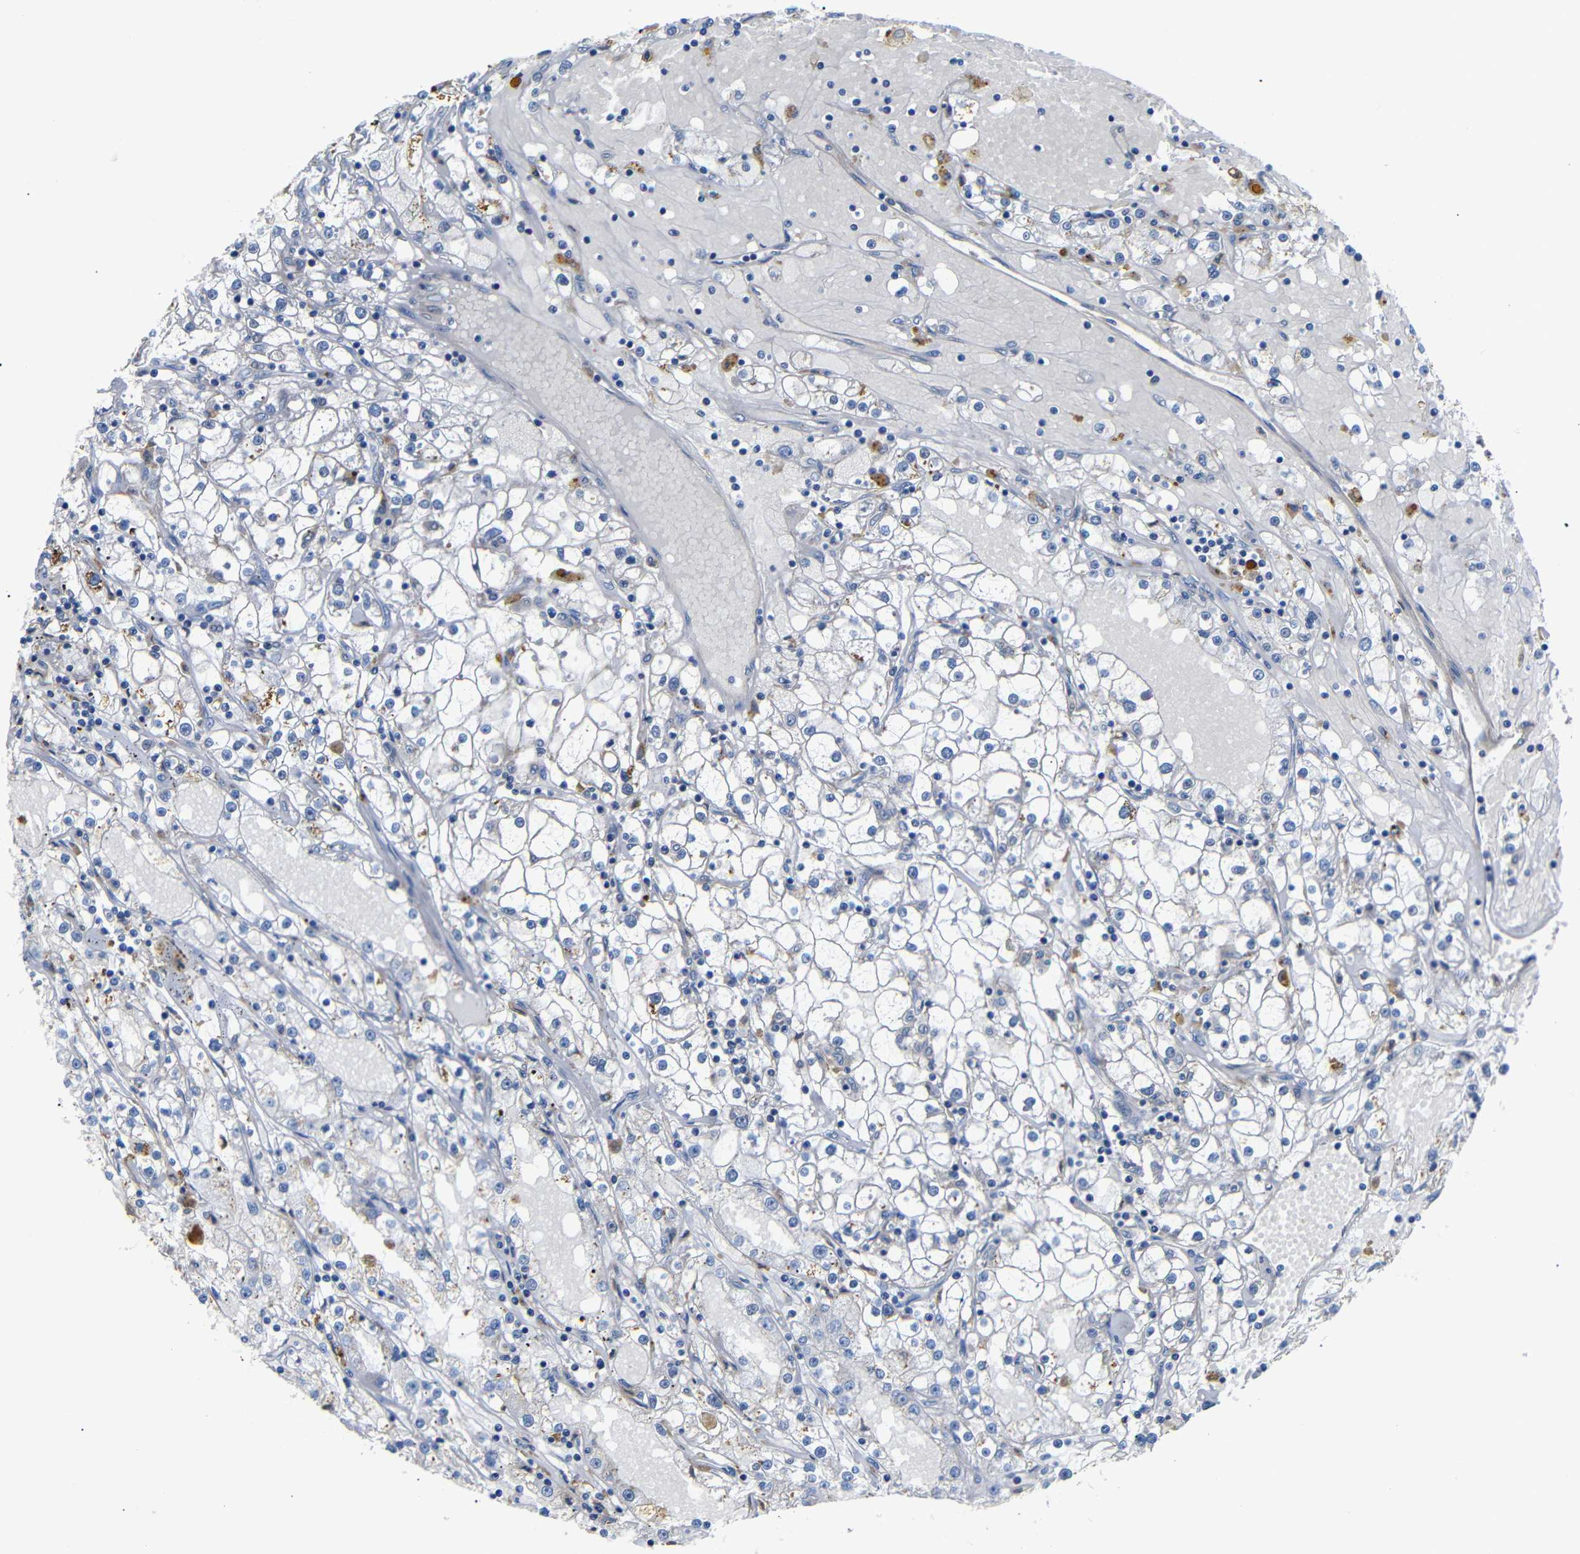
{"staining": {"intensity": "moderate", "quantity": "<25%", "location": "cytoplasmic/membranous"}, "tissue": "renal cancer", "cell_type": "Tumor cells", "image_type": "cancer", "snomed": [{"axis": "morphology", "description": "Adenocarcinoma, NOS"}, {"axis": "topography", "description": "Kidney"}], "caption": "Protein analysis of renal cancer tissue displays moderate cytoplasmic/membranous positivity in approximately <25% of tumor cells.", "gene": "SDCBP", "patient": {"sex": "male", "age": 56}}